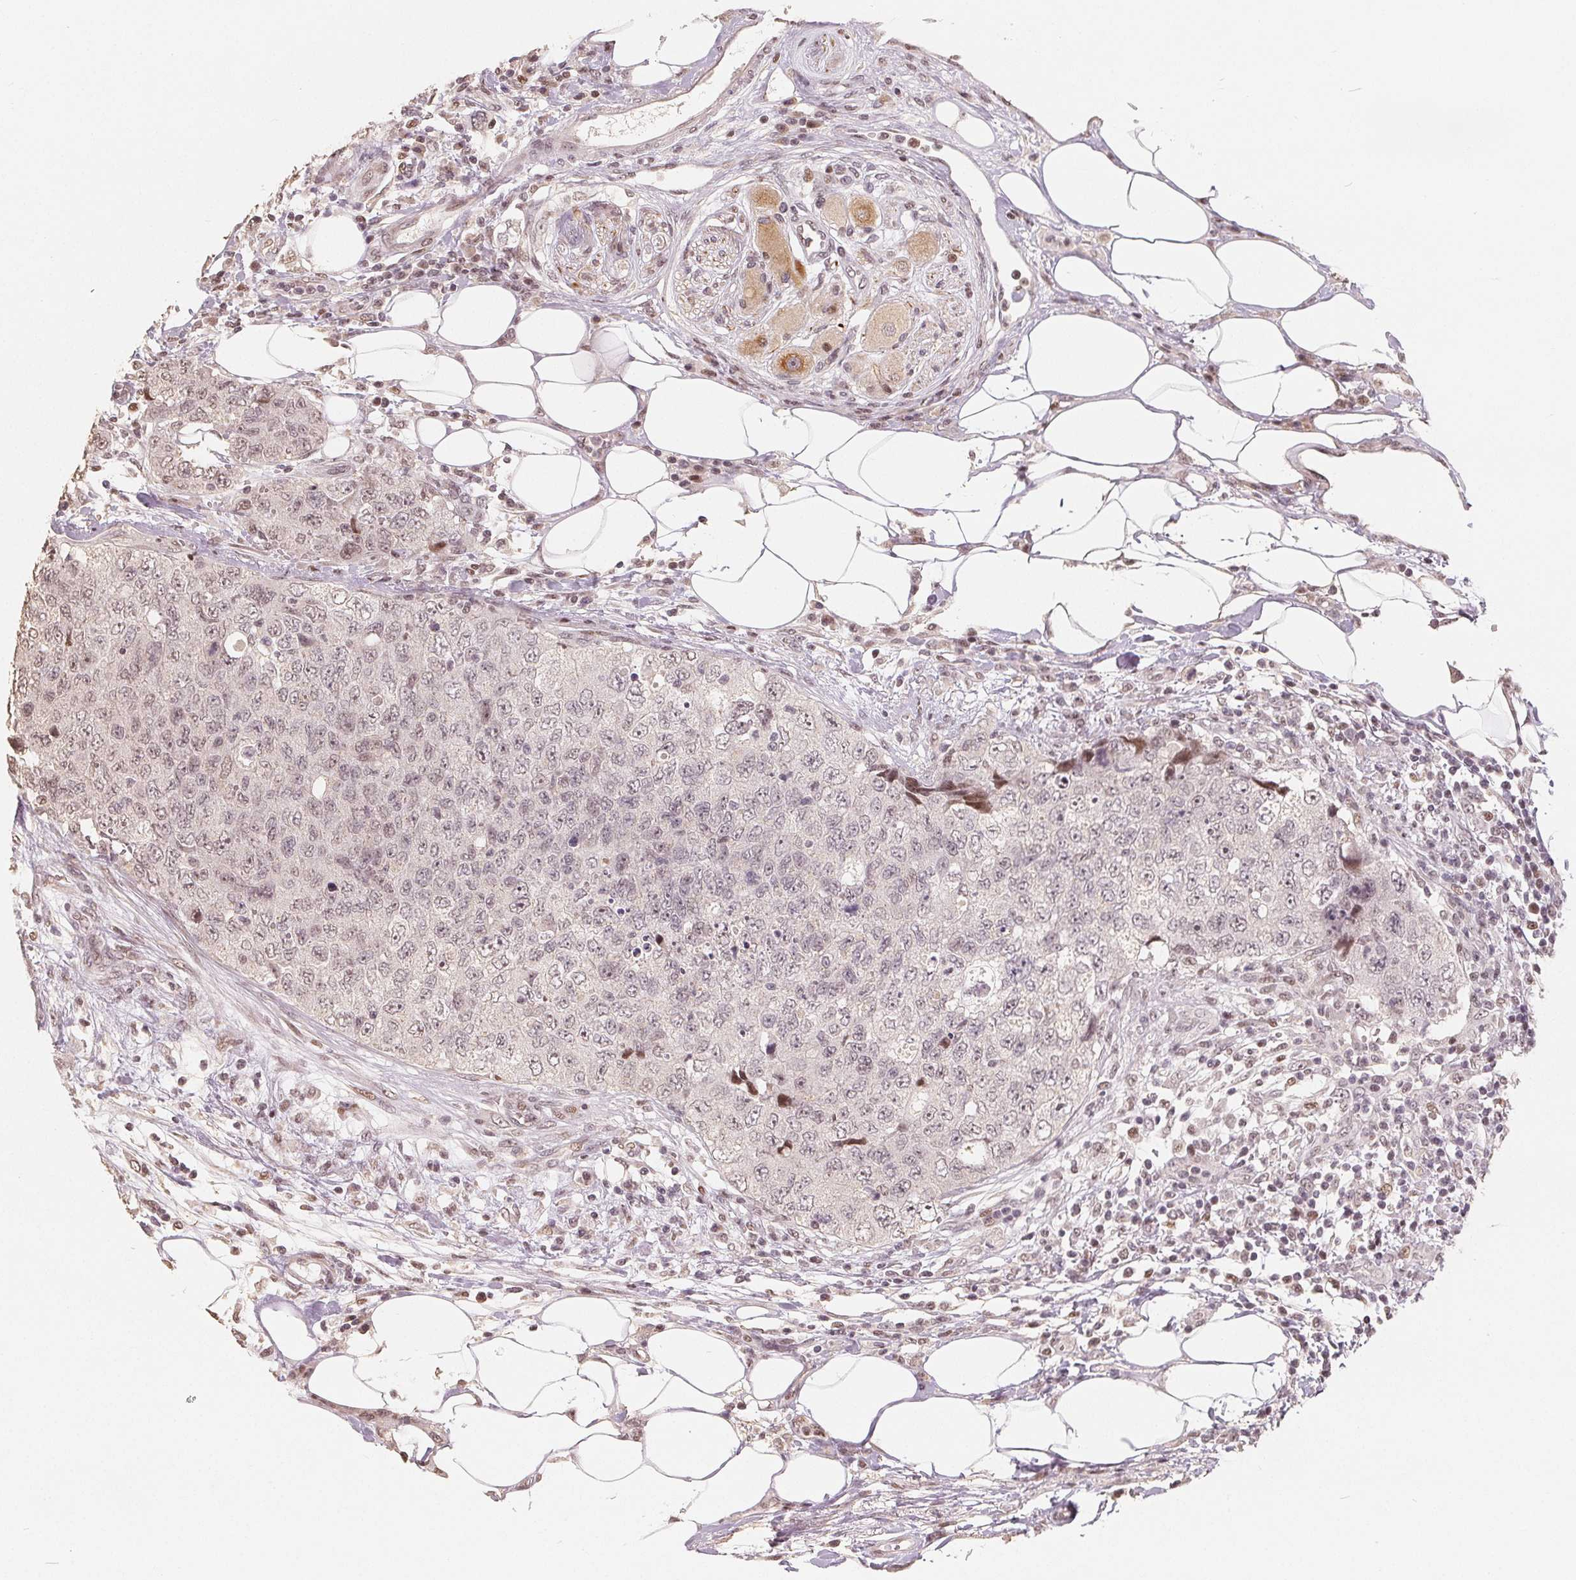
{"staining": {"intensity": "weak", "quantity": "<25%", "location": "nuclear"}, "tissue": "urothelial cancer", "cell_type": "Tumor cells", "image_type": "cancer", "snomed": [{"axis": "morphology", "description": "Urothelial carcinoma, High grade"}, {"axis": "topography", "description": "Urinary bladder"}], "caption": "The histopathology image reveals no staining of tumor cells in urothelial carcinoma (high-grade). (DAB (3,3'-diaminobenzidine) immunohistochemistry (IHC), high magnification).", "gene": "CCDC138", "patient": {"sex": "female", "age": 78}}